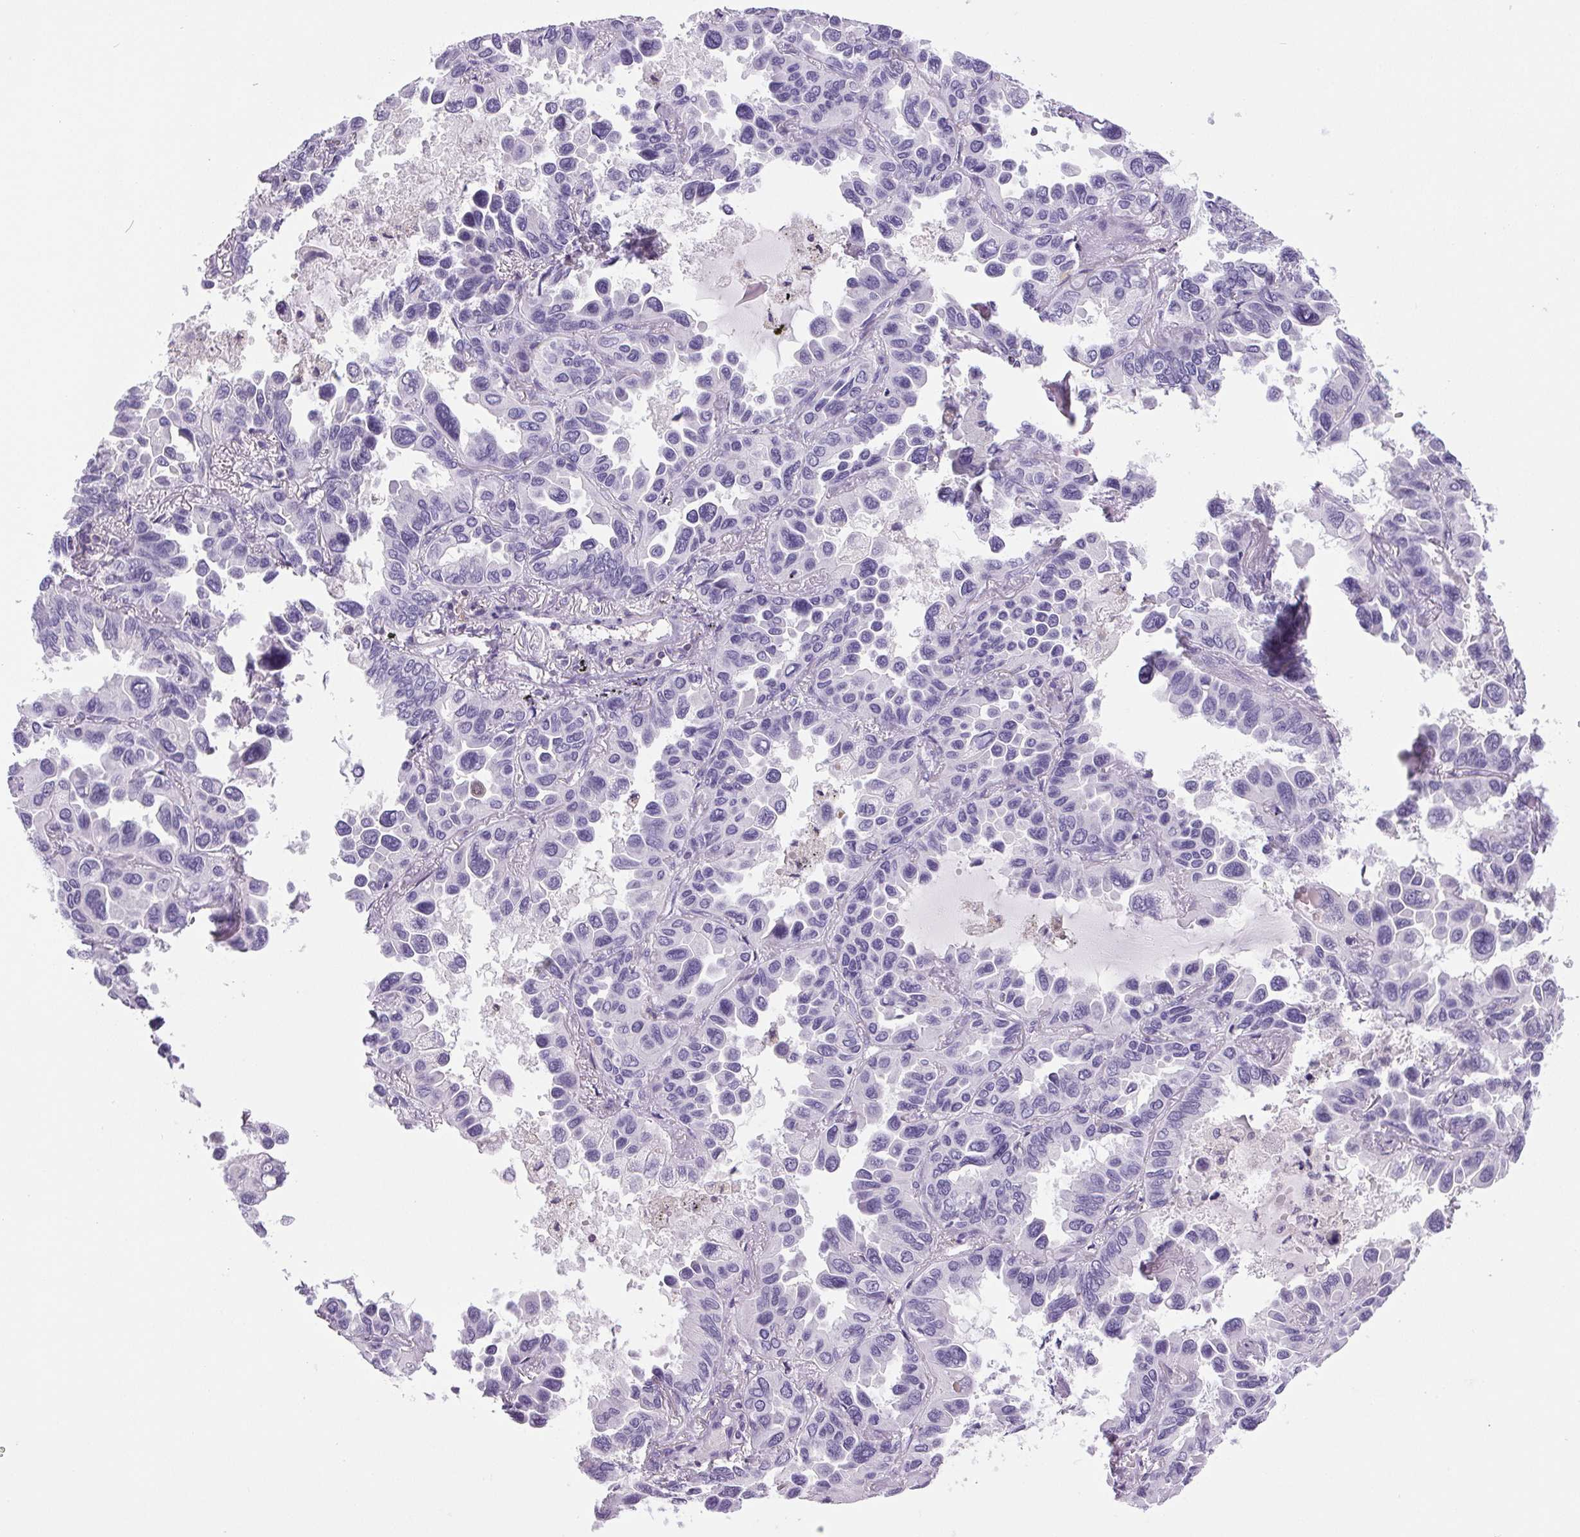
{"staining": {"intensity": "negative", "quantity": "none", "location": "none"}, "tissue": "lung cancer", "cell_type": "Tumor cells", "image_type": "cancer", "snomed": [{"axis": "morphology", "description": "Adenocarcinoma, NOS"}, {"axis": "topography", "description": "Lung"}], "caption": "Tumor cells show no significant positivity in lung cancer.", "gene": "S100A2", "patient": {"sex": "male", "age": 64}}